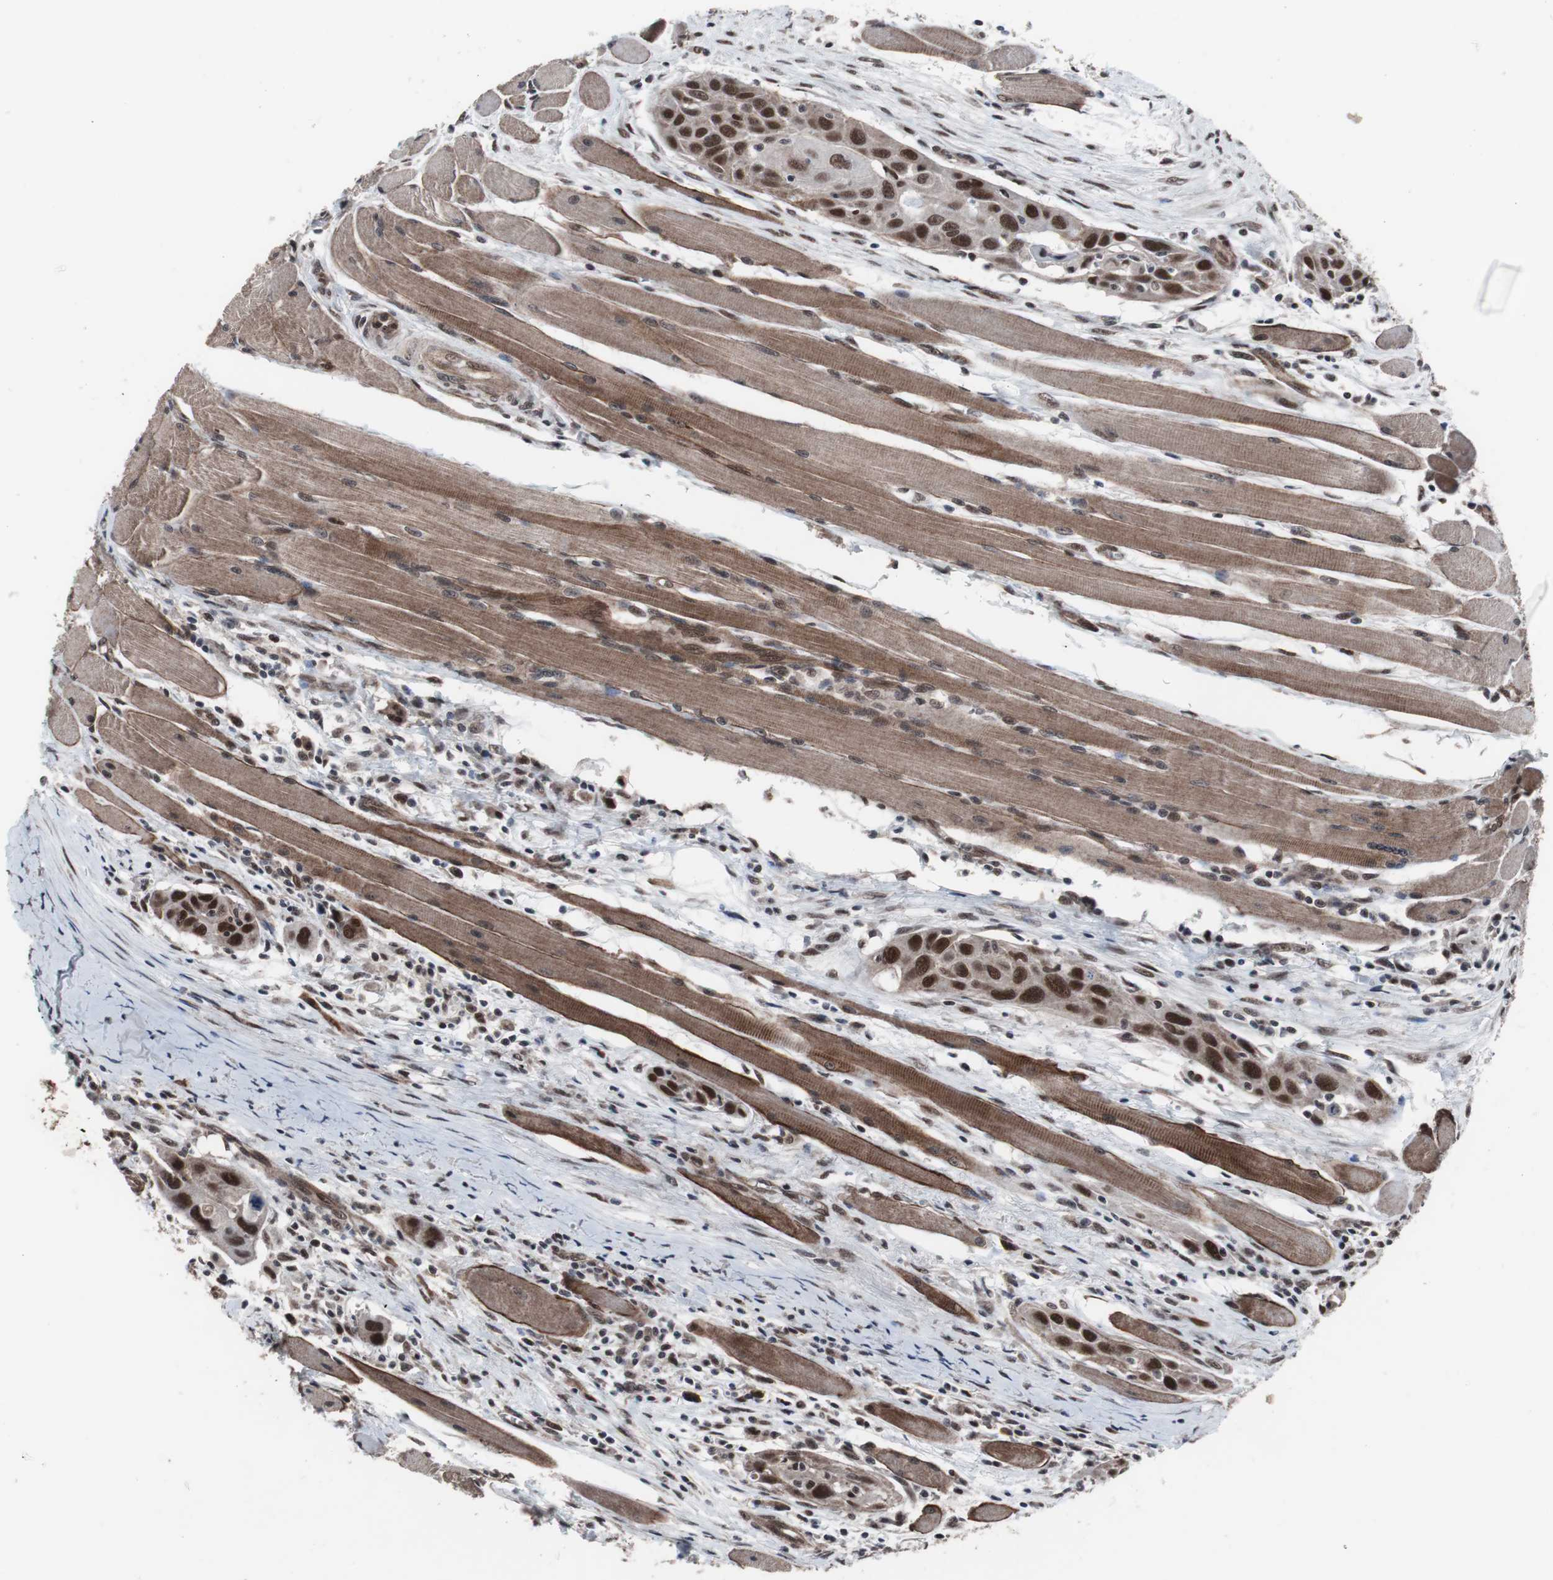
{"staining": {"intensity": "strong", "quantity": ">75%", "location": "cytoplasmic/membranous,nuclear"}, "tissue": "head and neck cancer", "cell_type": "Tumor cells", "image_type": "cancer", "snomed": [{"axis": "morphology", "description": "Squamous cell carcinoma, NOS"}, {"axis": "topography", "description": "Oral tissue"}, {"axis": "topography", "description": "Head-Neck"}], "caption": "Strong cytoplasmic/membranous and nuclear positivity for a protein is present in about >75% of tumor cells of head and neck cancer (squamous cell carcinoma) using IHC.", "gene": "GTF2F2", "patient": {"sex": "female", "age": 50}}